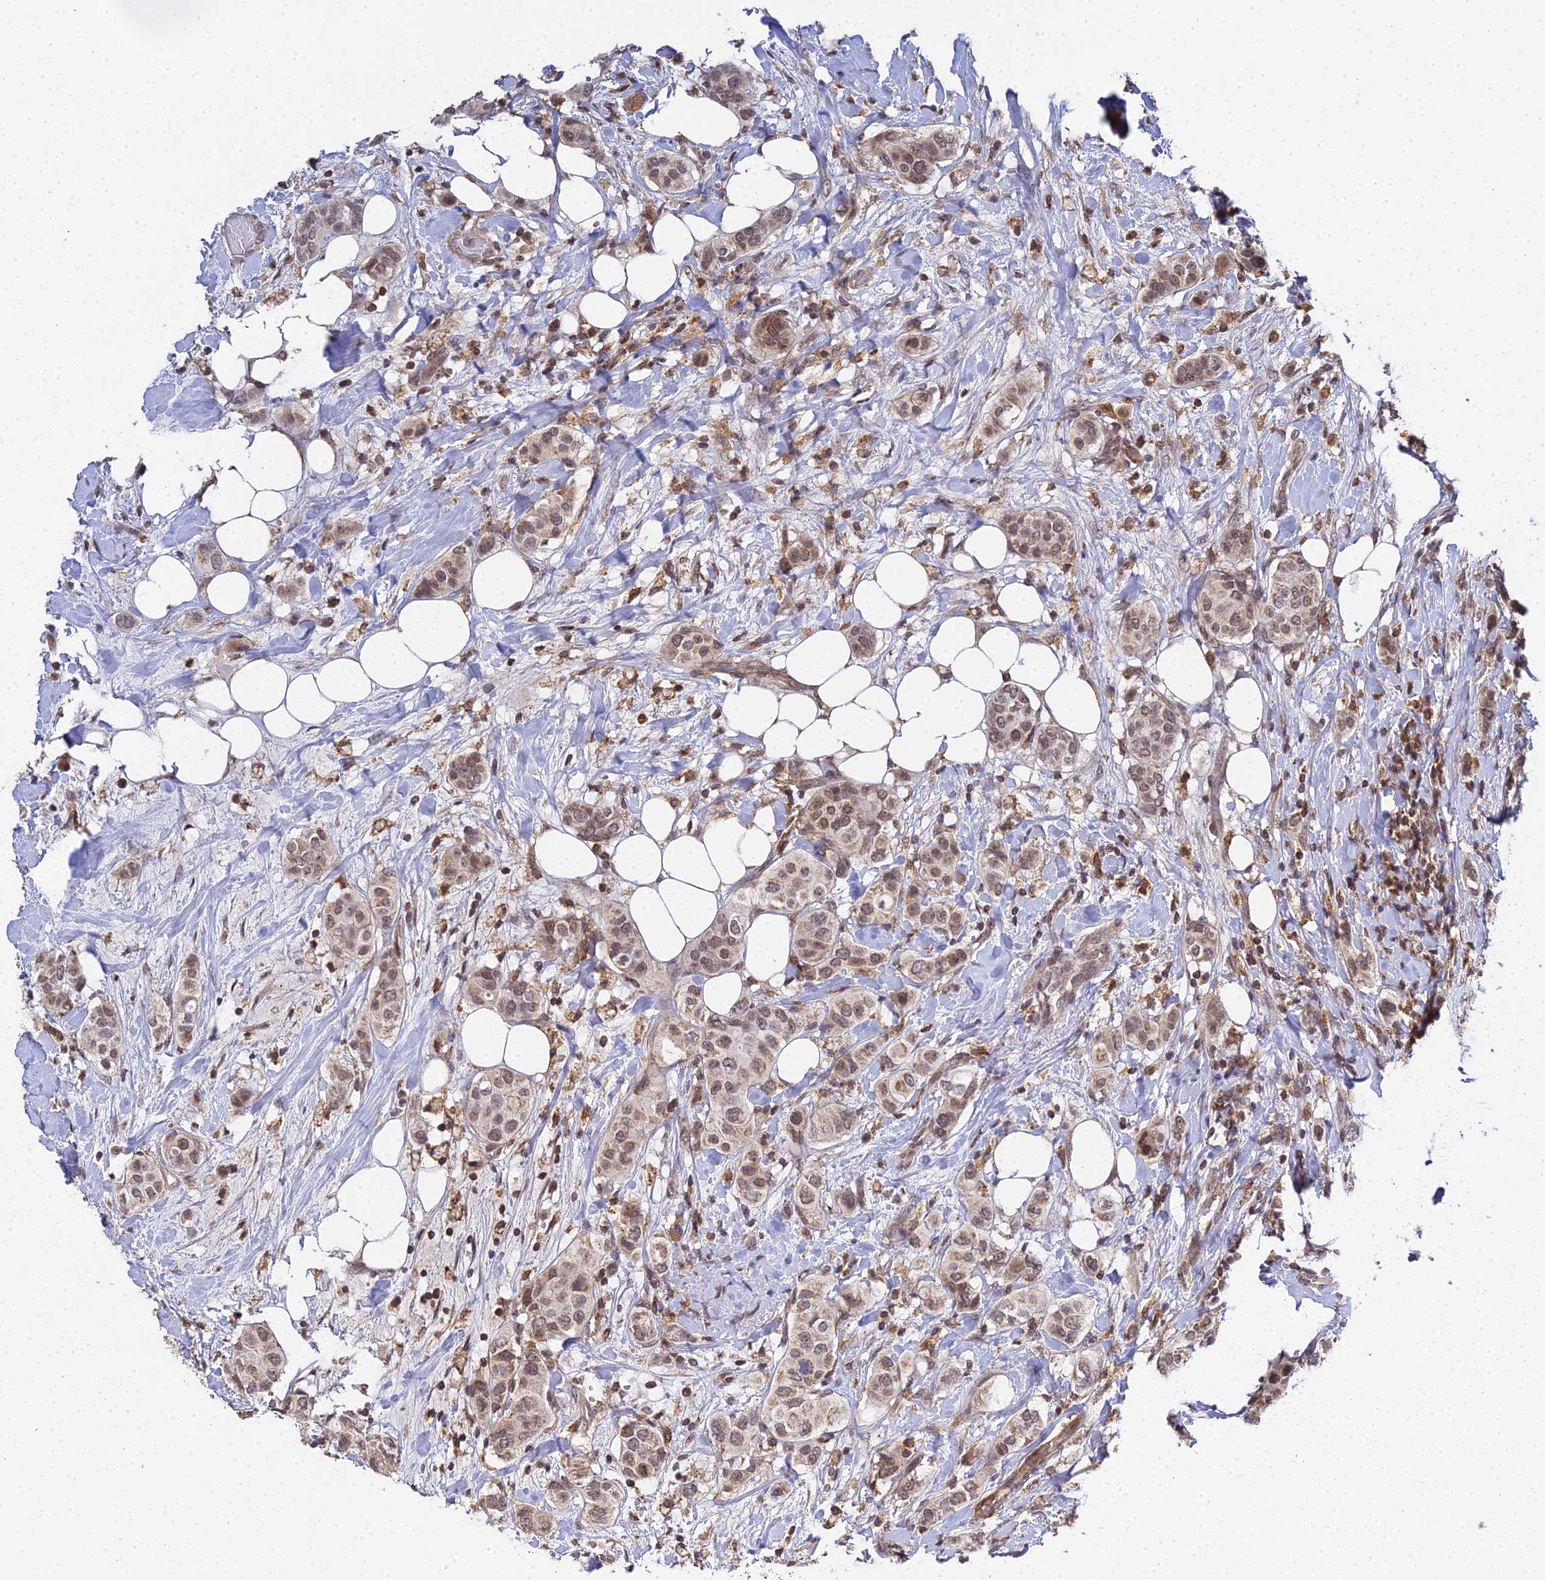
{"staining": {"intensity": "moderate", "quantity": ">75%", "location": "nuclear"}, "tissue": "breast cancer", "cell_type": "Tumor cells", "image_type": "cancer", "snomed": [{"axis": "morphology", "description": "Lobular carcinoma"}, {"axis": "topography", "description": "Breast"}], "caption": "IHC of breast cancer reveals medium levels of moderate nuclear expression in about >75% of tumor cells. (DAB (3,3'-diaminobenzidine) IHC, brown staining for protein, blue staining for nuclei).", "gene": "TPRX1", "patient": {"sex": "female", "age": 51}}